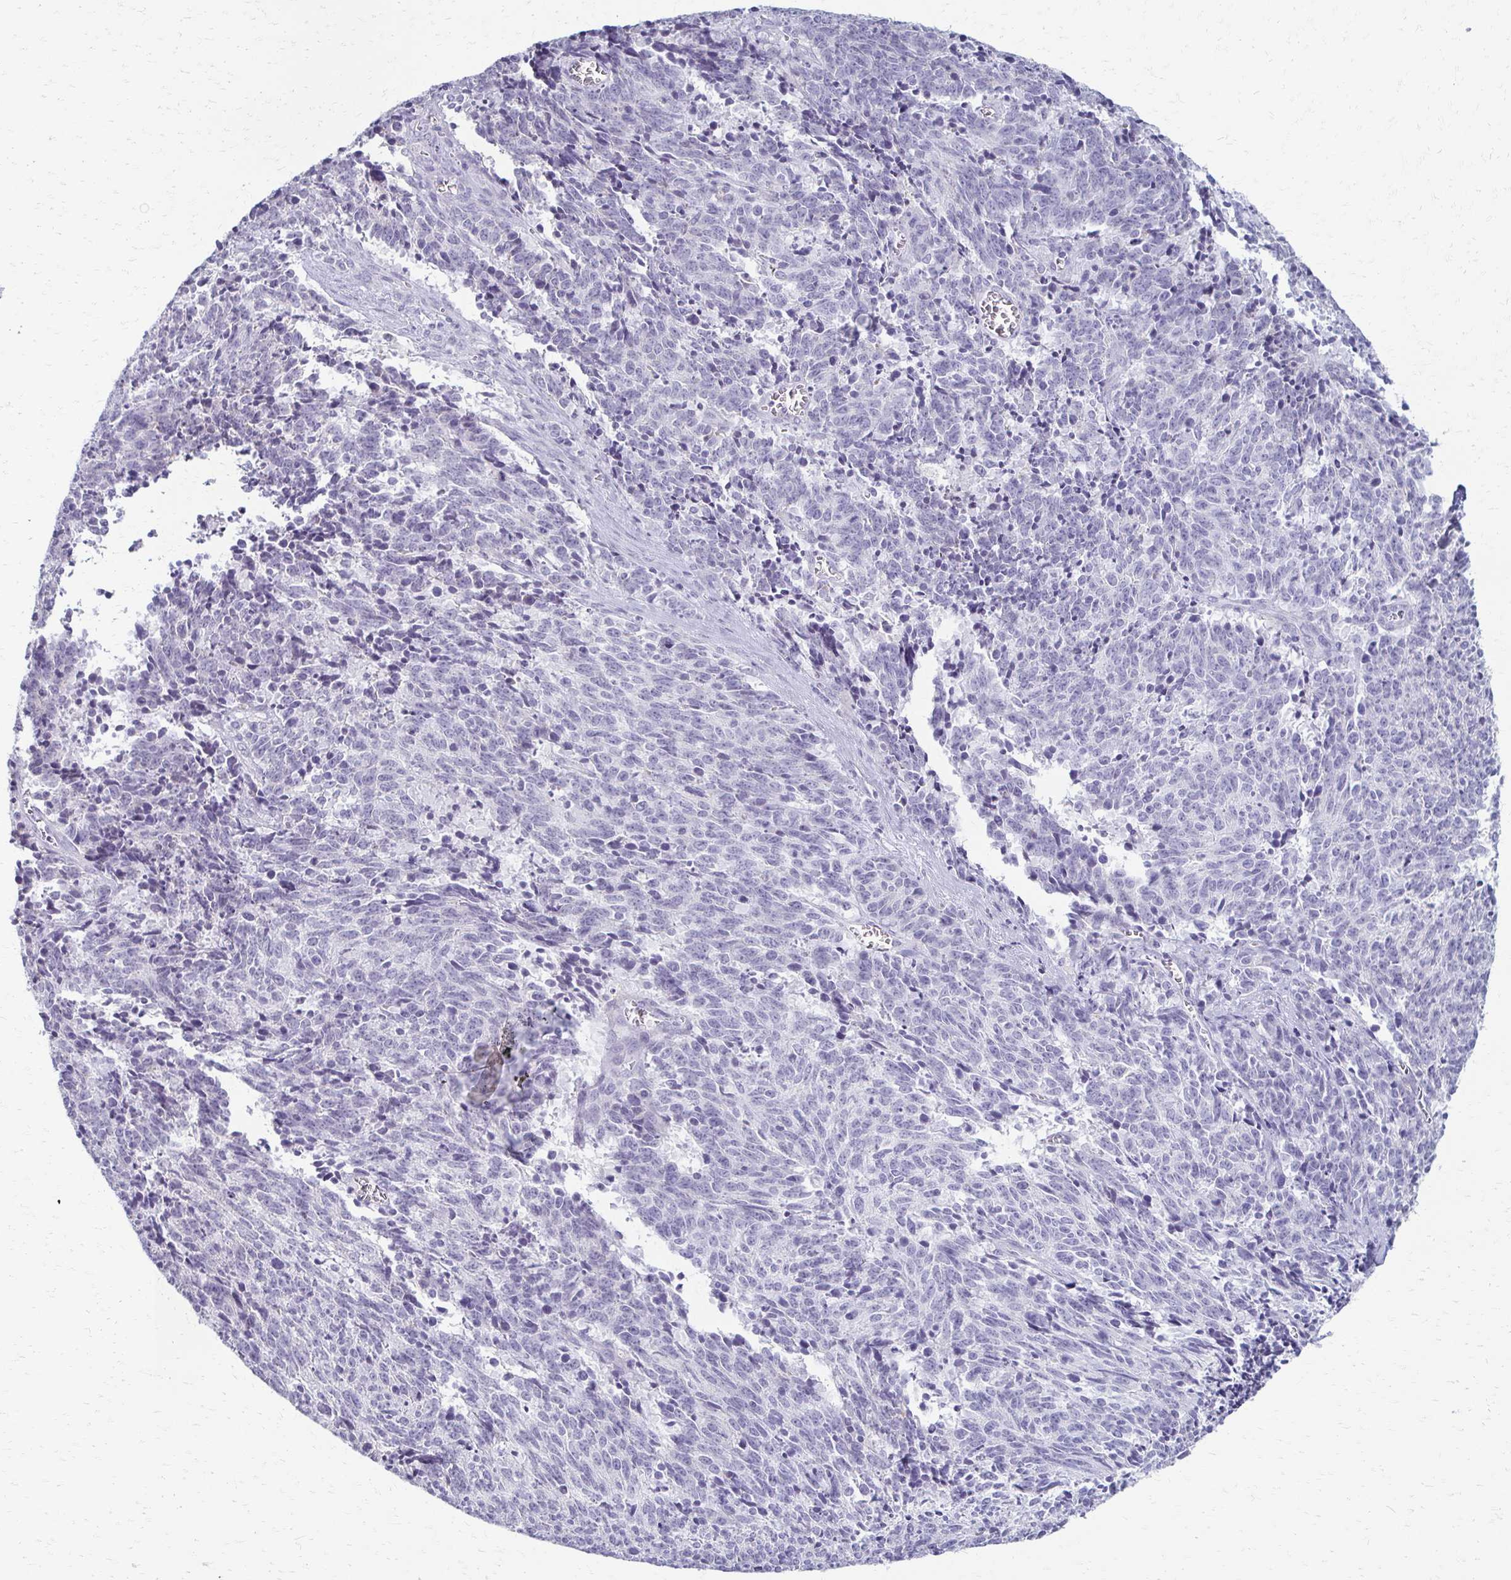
{"staining": {"intensity": "negative", "quantity": "none", "location": "none"}, "tissue": "cervical cancer", "cell_type": "Tumor cells", "image_type": "cancer", "snomed": [{"axis": "morphology", "description": "Squamous cell carcinoma, NOS"}, {"axis": "topography", "description": "Cervix"}], "caption": "The IHC histopathology image has no significant staining in tumor cells of squamous cell carcinoma (cervical) tissue. Brightfield microscopy of IHC stained with DAB (3,3'-diaminobenzidine) (brown) and hematoxylin (blue), captured at high magnification.", "gene": "FCGR2B", "patient": {"sex": "female", "age": 29}}